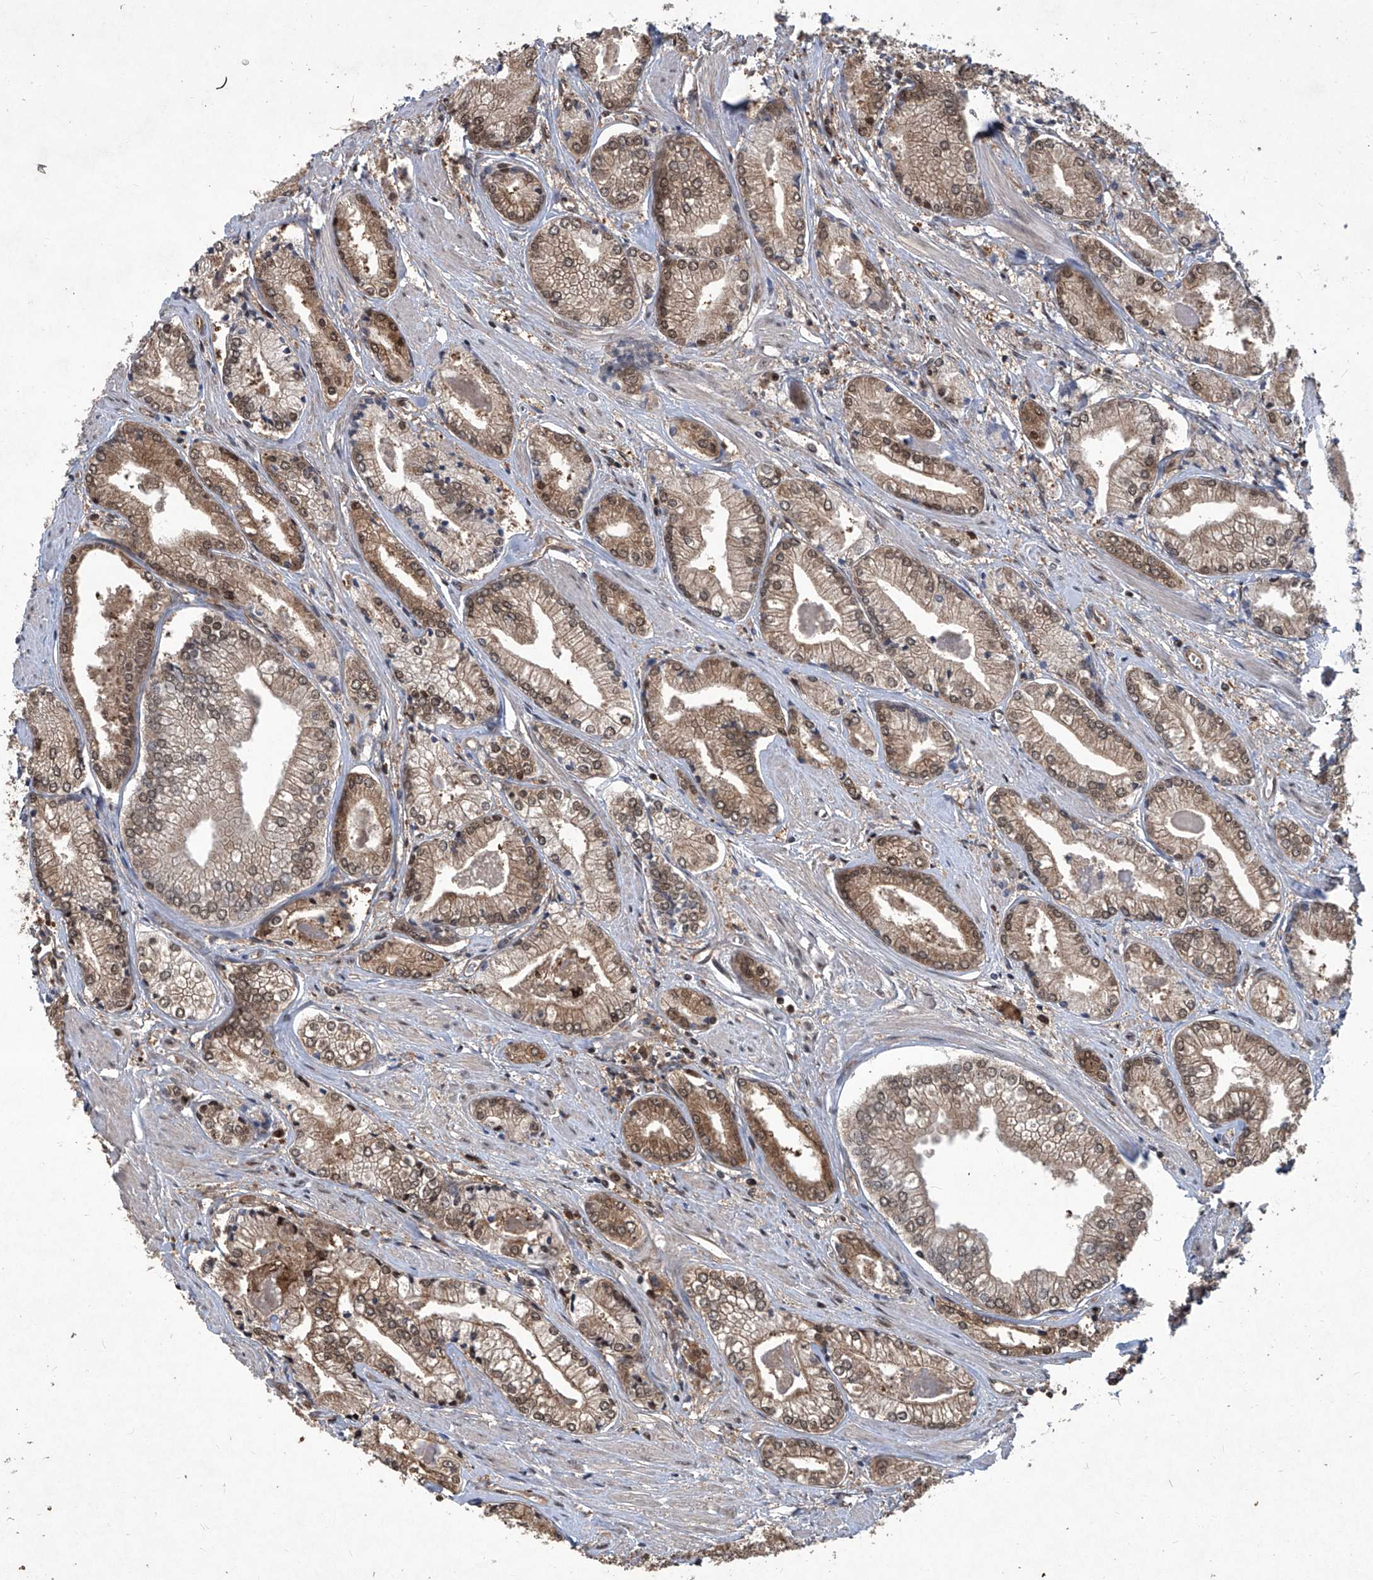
{"staining": {"intensity": "moderate", "quantity": ">75%", "location": "cytoplasmic/membranous,nuclear"}, "tissue": "prostate cancer", "cell_type": "Tumor cells", "image_type": "cancer", "snomed": [{"axis": "morphology", "description": "Adenocarcinoma, Low grade"}, {"axis": "topography", "description": "Prostate"}], "caption": "IHC photomicrograph of prostate cancer (adenocarcinoma (low-grade)) stained for a protein (brown), which exhibits medium levels of moderate cytoplasmic/membranous and nuclear expression in about >75% of tumor cells.", "gene": "PSMB1", "patient": {"sex": "male", "age": 60}}